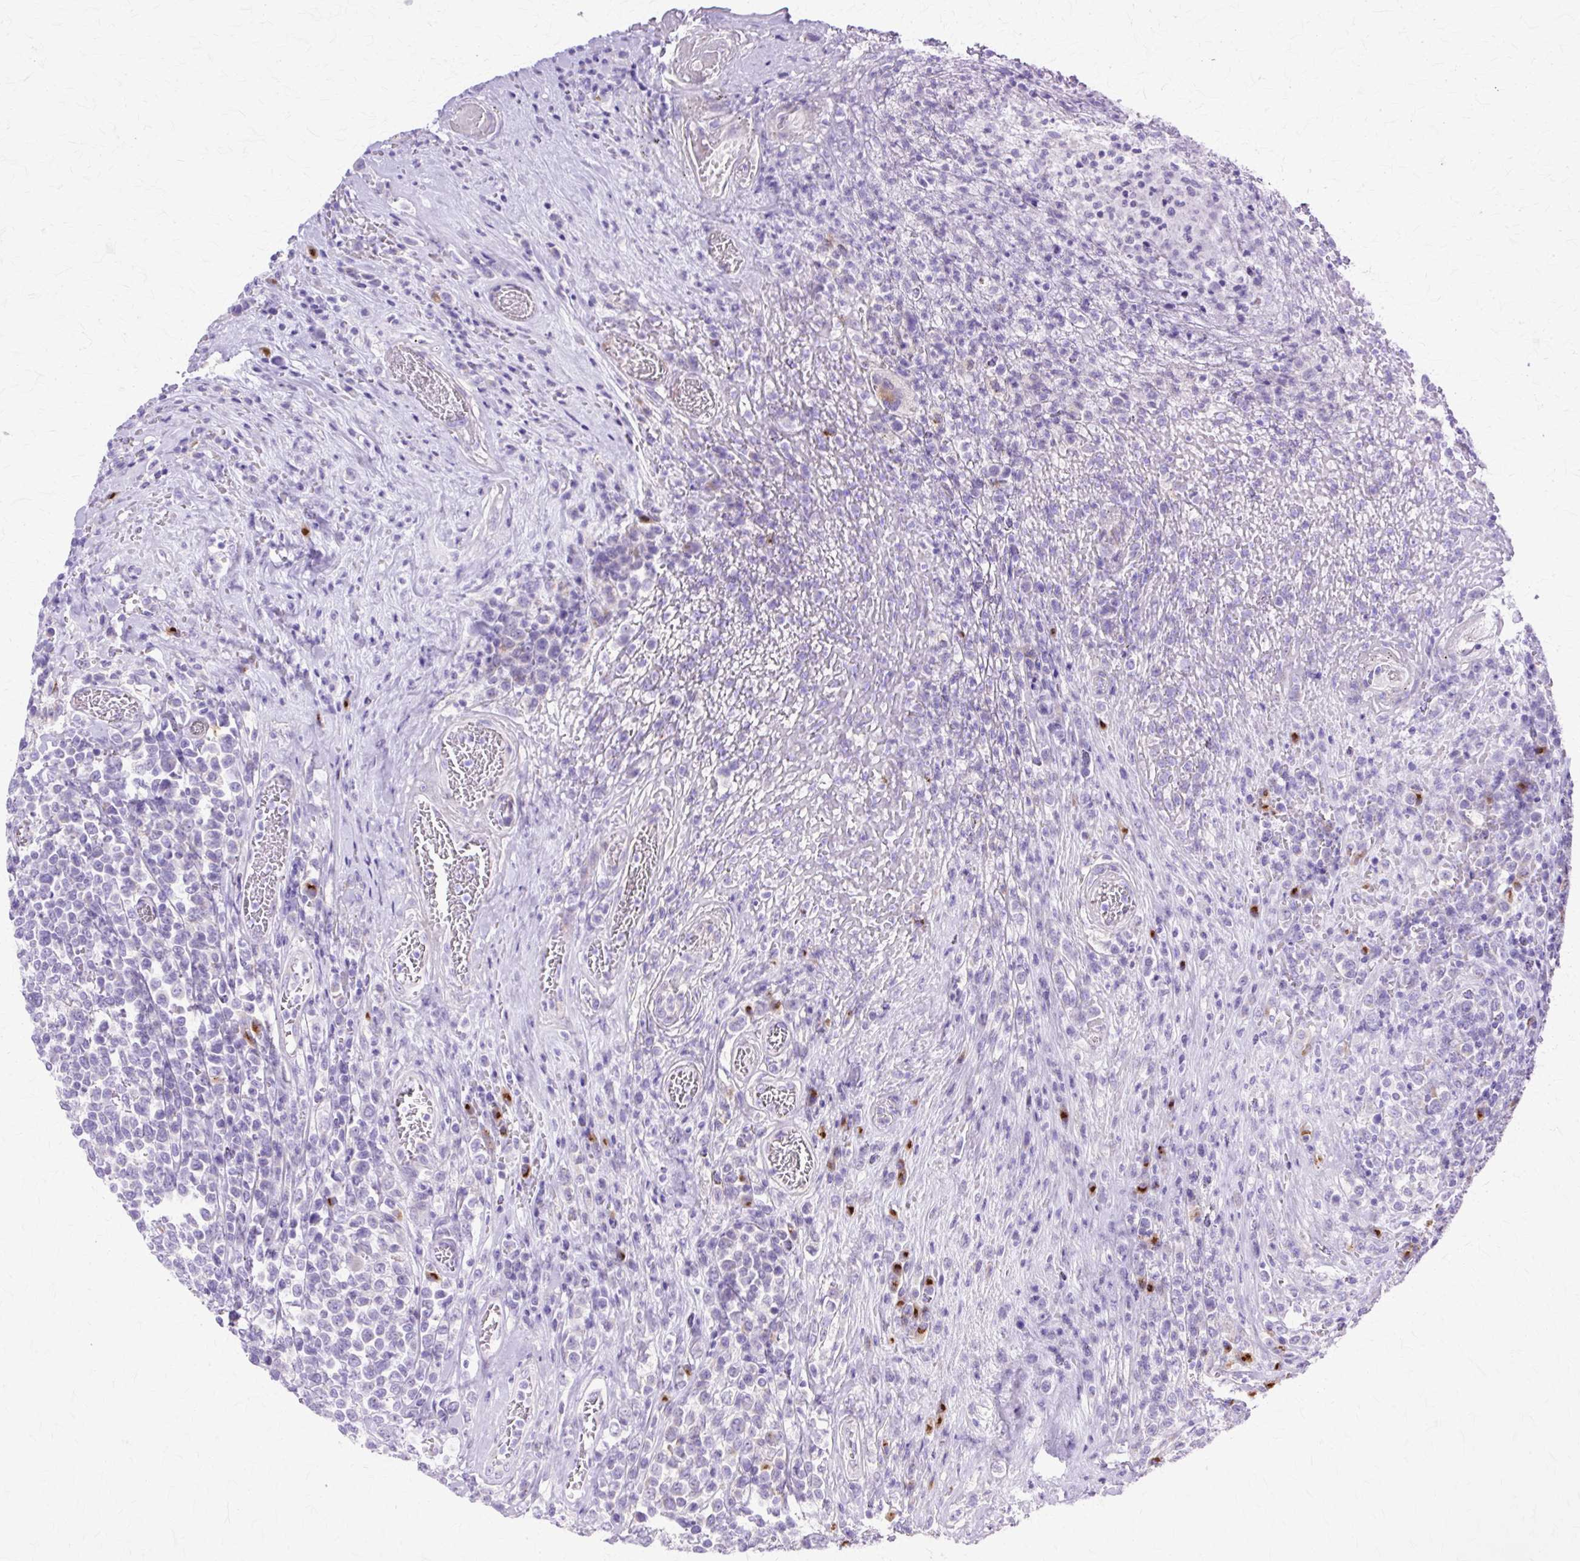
{"staining": {"intensity": "negative", "quantity": "none", "location": "none"}, "tissue": "lymphoma", "cell_type": "Tumor cells", "image_type": "cancer", "snomed": [{"axis": "morphology", "description": "Malignant lymphoma, non-Hodgkin's type, High grade"}, {"axis": "topography", "description": "Soft tissue"}], "caption": "An image of lymphoma stained for a protein shows no brown staining in tumor cells. (DAB IHC visualized using brightfield microscopy, high magnification).", "gene": "TBC1D3G", "patient": {"sex": "female", "age": 56}}